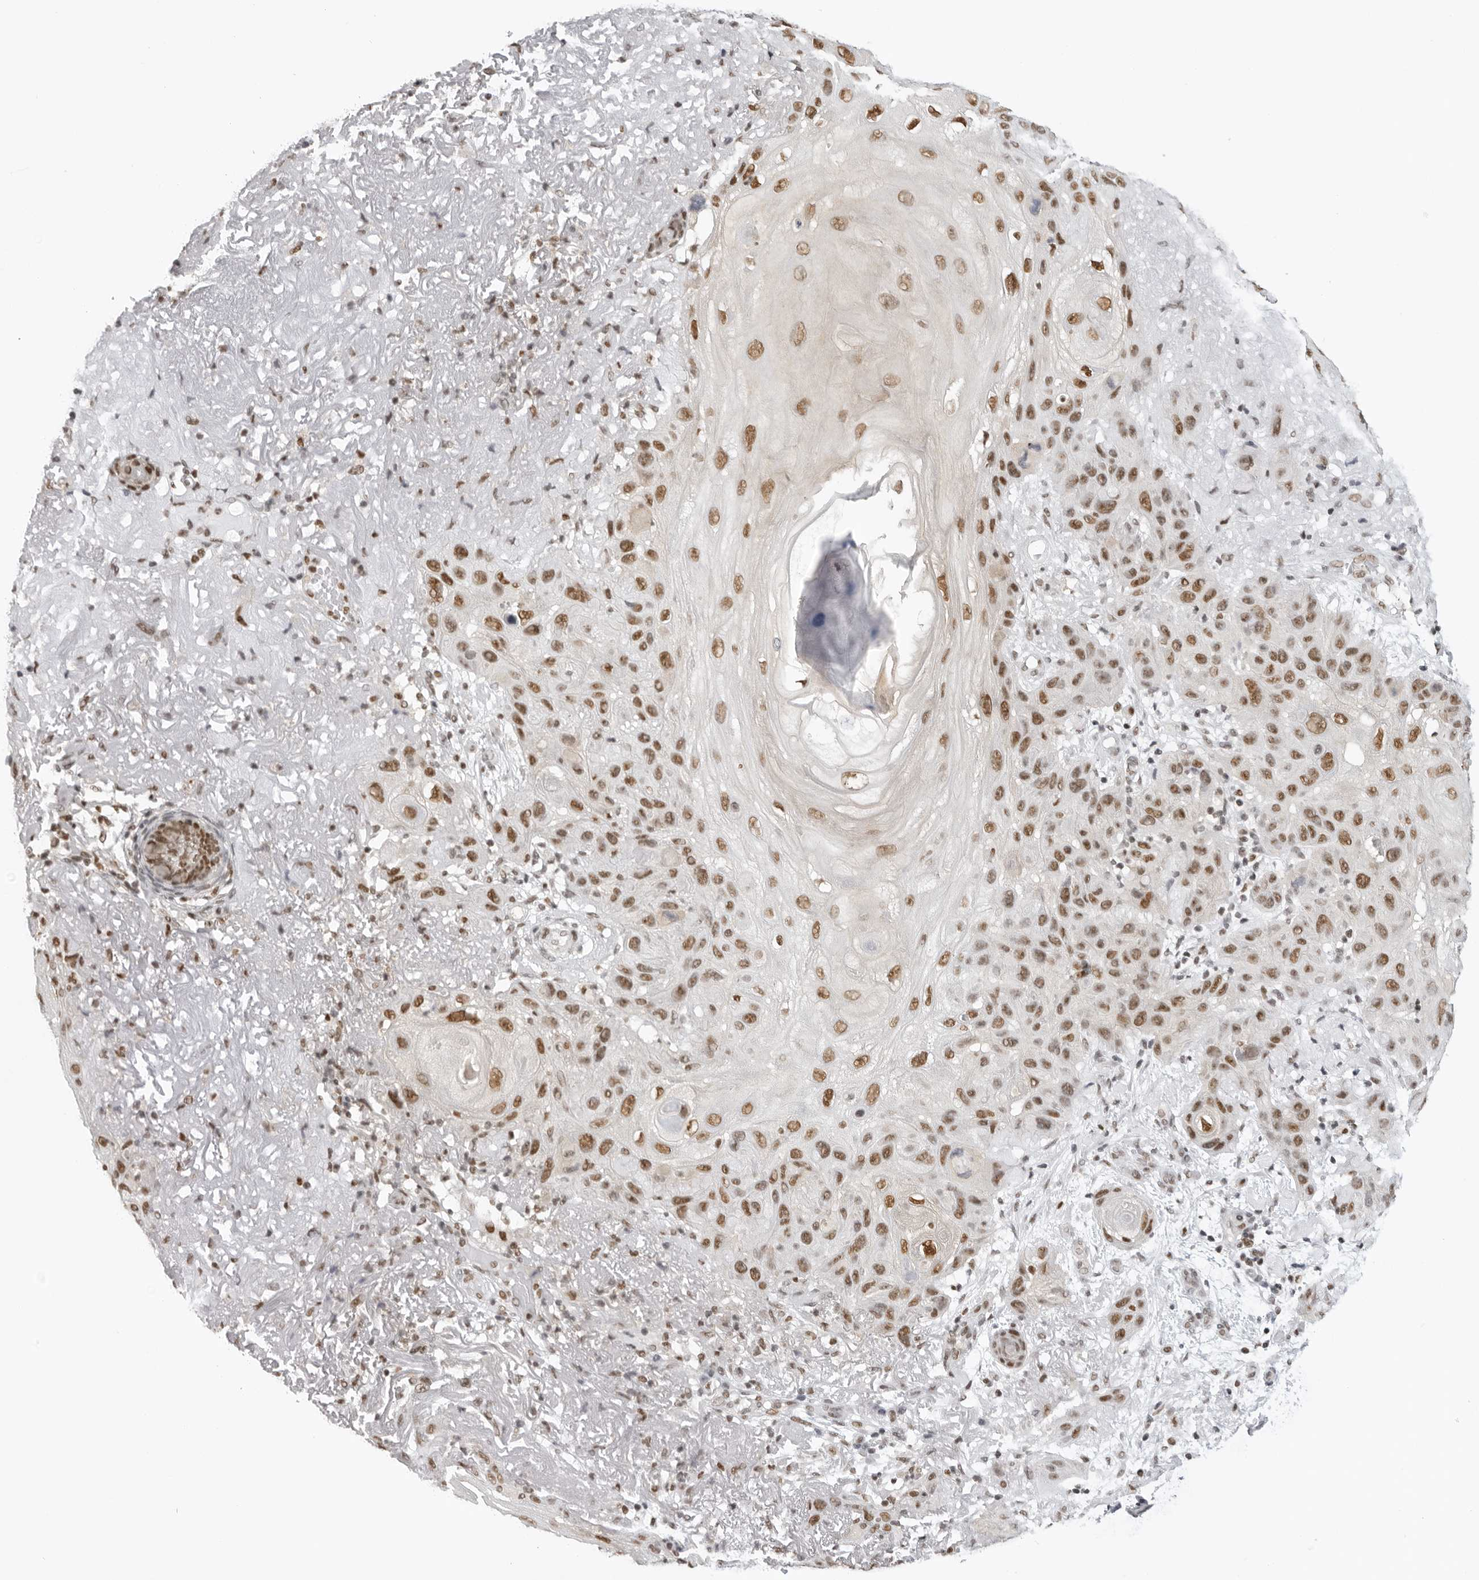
{"staining": {"intensity": "moderate", "quantity": ">75%", "location": "nuclear"}, "tissue": "skin cancer", "cell_type": "Tumor cells", "image_type": "cancer", "snomed": [{"axis": "morphology", "description": "Normal tissue, NOS"}, {"axis": "morphology", "description": "Squamous cell carcinoma, NOS"}, {"axis": "topography", "description": "Skin"}], "caption": "Protein positivity by immunohistochemistry displays moderate nuclear expression in approximately >75% of tumor cells in skin cancer.", "gene": "RPA2", "patient": {"sex": "female", "age": 96}}